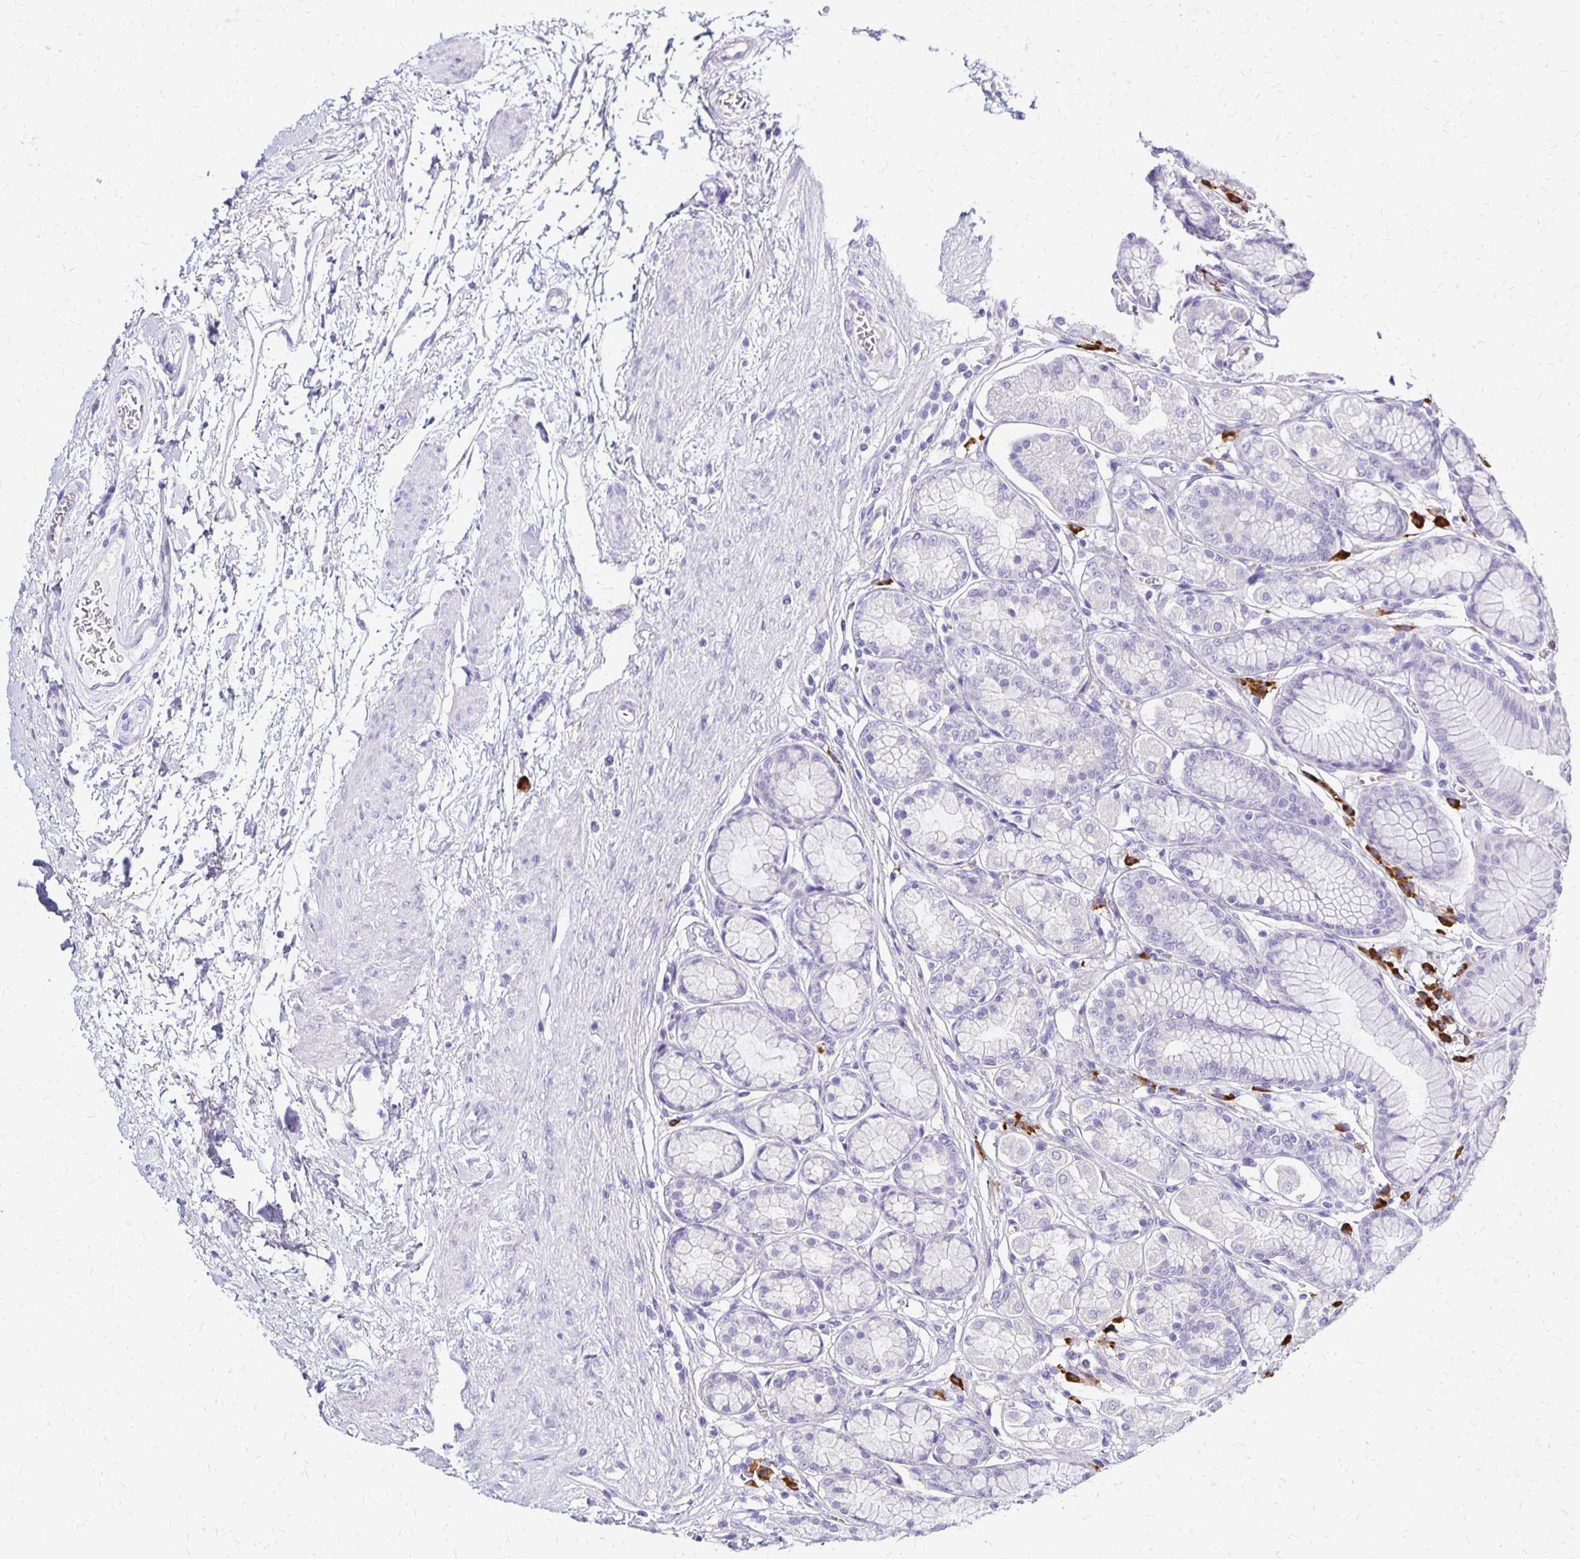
{"staining": {"intensity": "negative", "quantity": "none", "location": "none"}, "tissue": "stomach", "cell_type": "Glandular cells", "image_type": "normal", "snomed": [{"axis": "morphology", "description": "Normal tissue, NOS"}, {"axis": "topography", "description": "Stomach"}, {"axis": "topography", "description": "Stomach, lower"}], "caption": "IHC image of benign stomach: human stomach stained with DAB demonstrates no significant protein staining in glandular cells. (Brightfield microscopy of DAB (3,3'-diaminobenzidine) immunohistochemistry at high magnification).", "gene": "FNTB", "patient": {"sex": "male", "age": 76}}